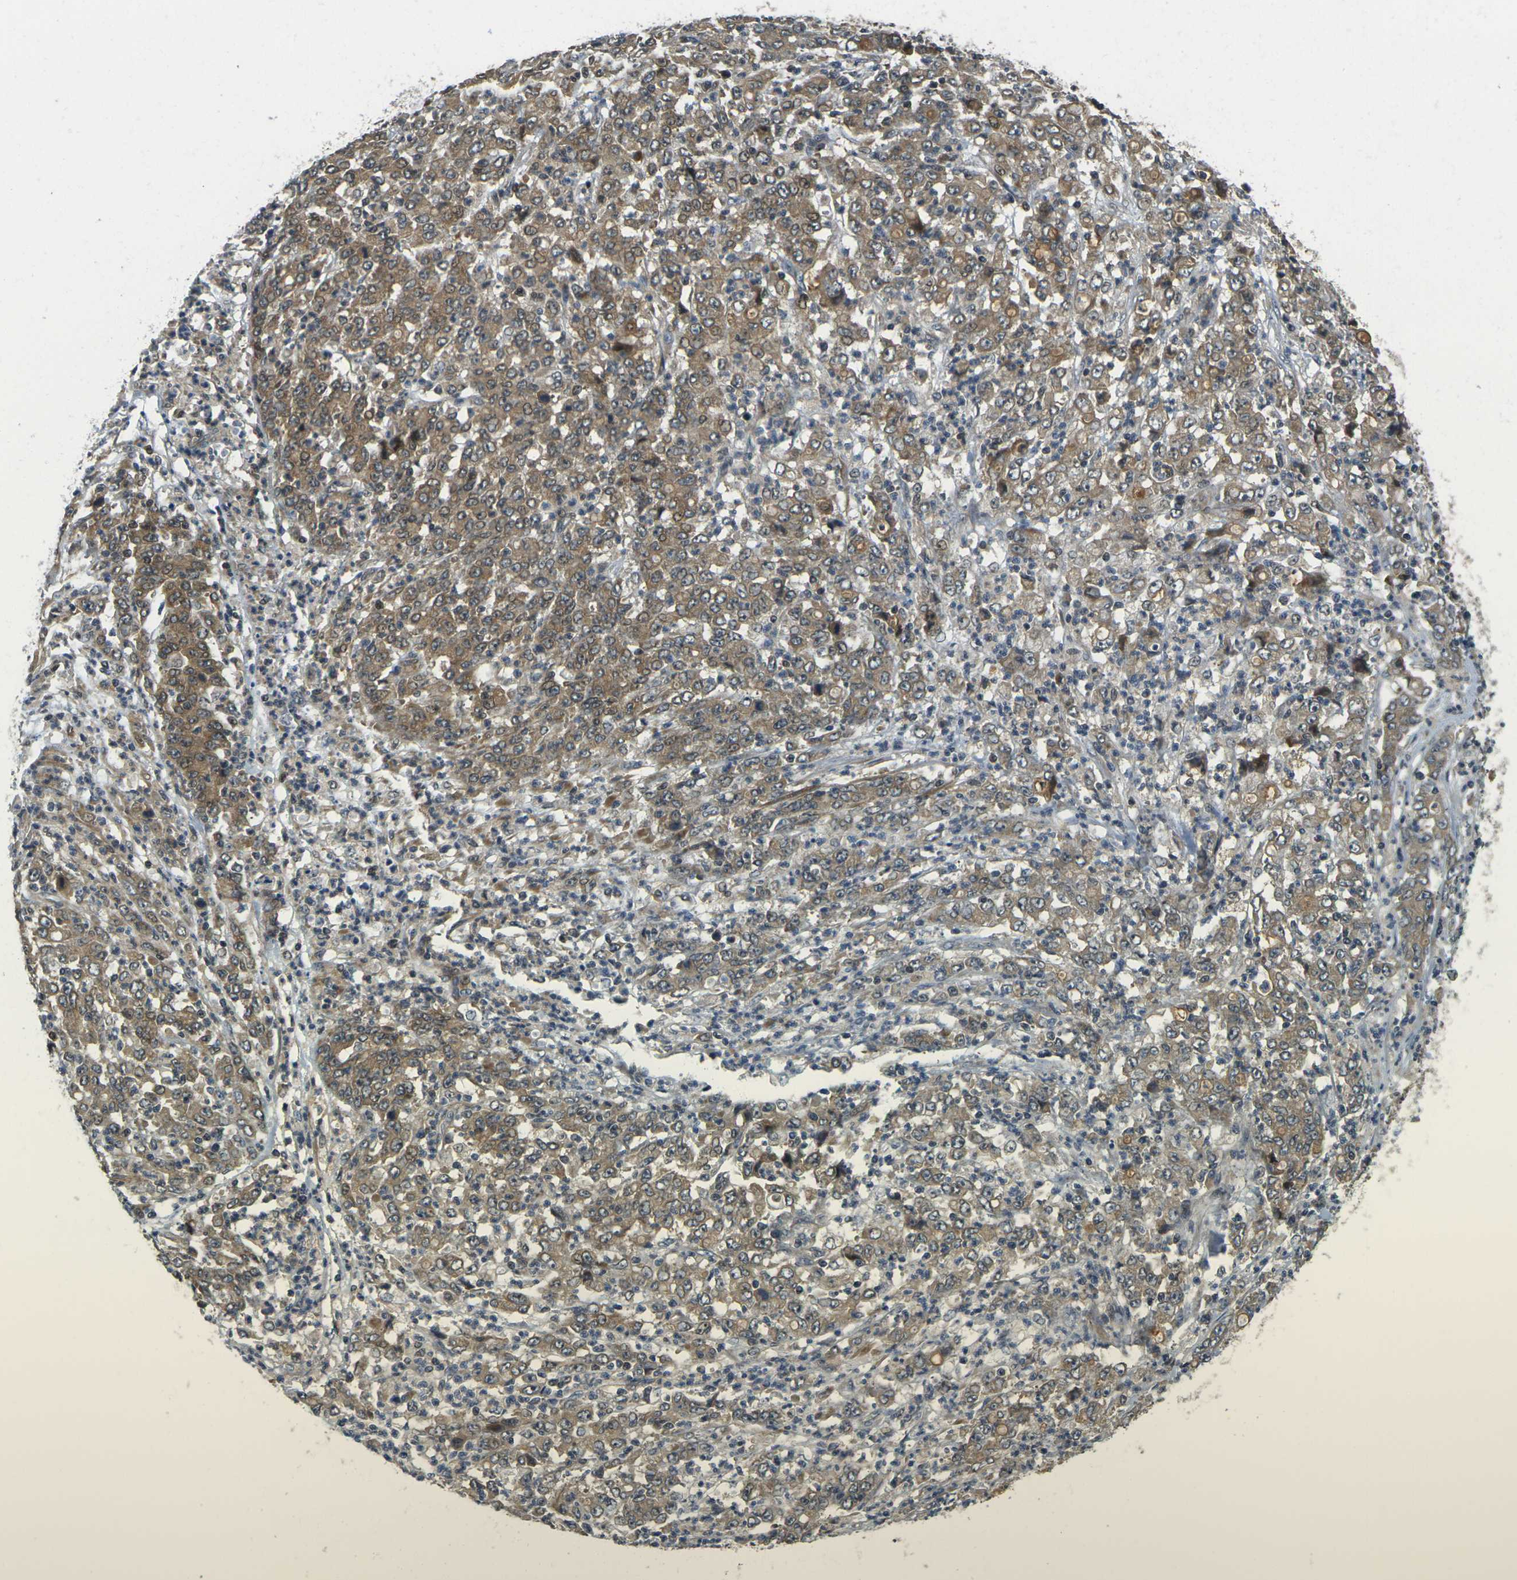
{"staining": {"intensity": "moderate", "quantity": ">75%", "location": "cytoplasmic/membranous"}, "tissue": "stomach cancer", "cell_type": "Tumor cells", "image_type": "cancer", "snomed": [{"axis": "morphology", "description": "Adenocarcinoma, NOS"}, {"axis": "topography", "description": "Stomach, lower"}], "caption": "High-magnification brightfield microscopy of stomach cancer (adenocarcinoma) stained with DAB (brown) and counterstained with hematoxylin (blue). tumor cells exhibit moderate cytoplasmic/membranous expression is appreciated in about>75% of cells.", "gene": "KLHL8", "patient": {"sex": "female", "age": 71}}